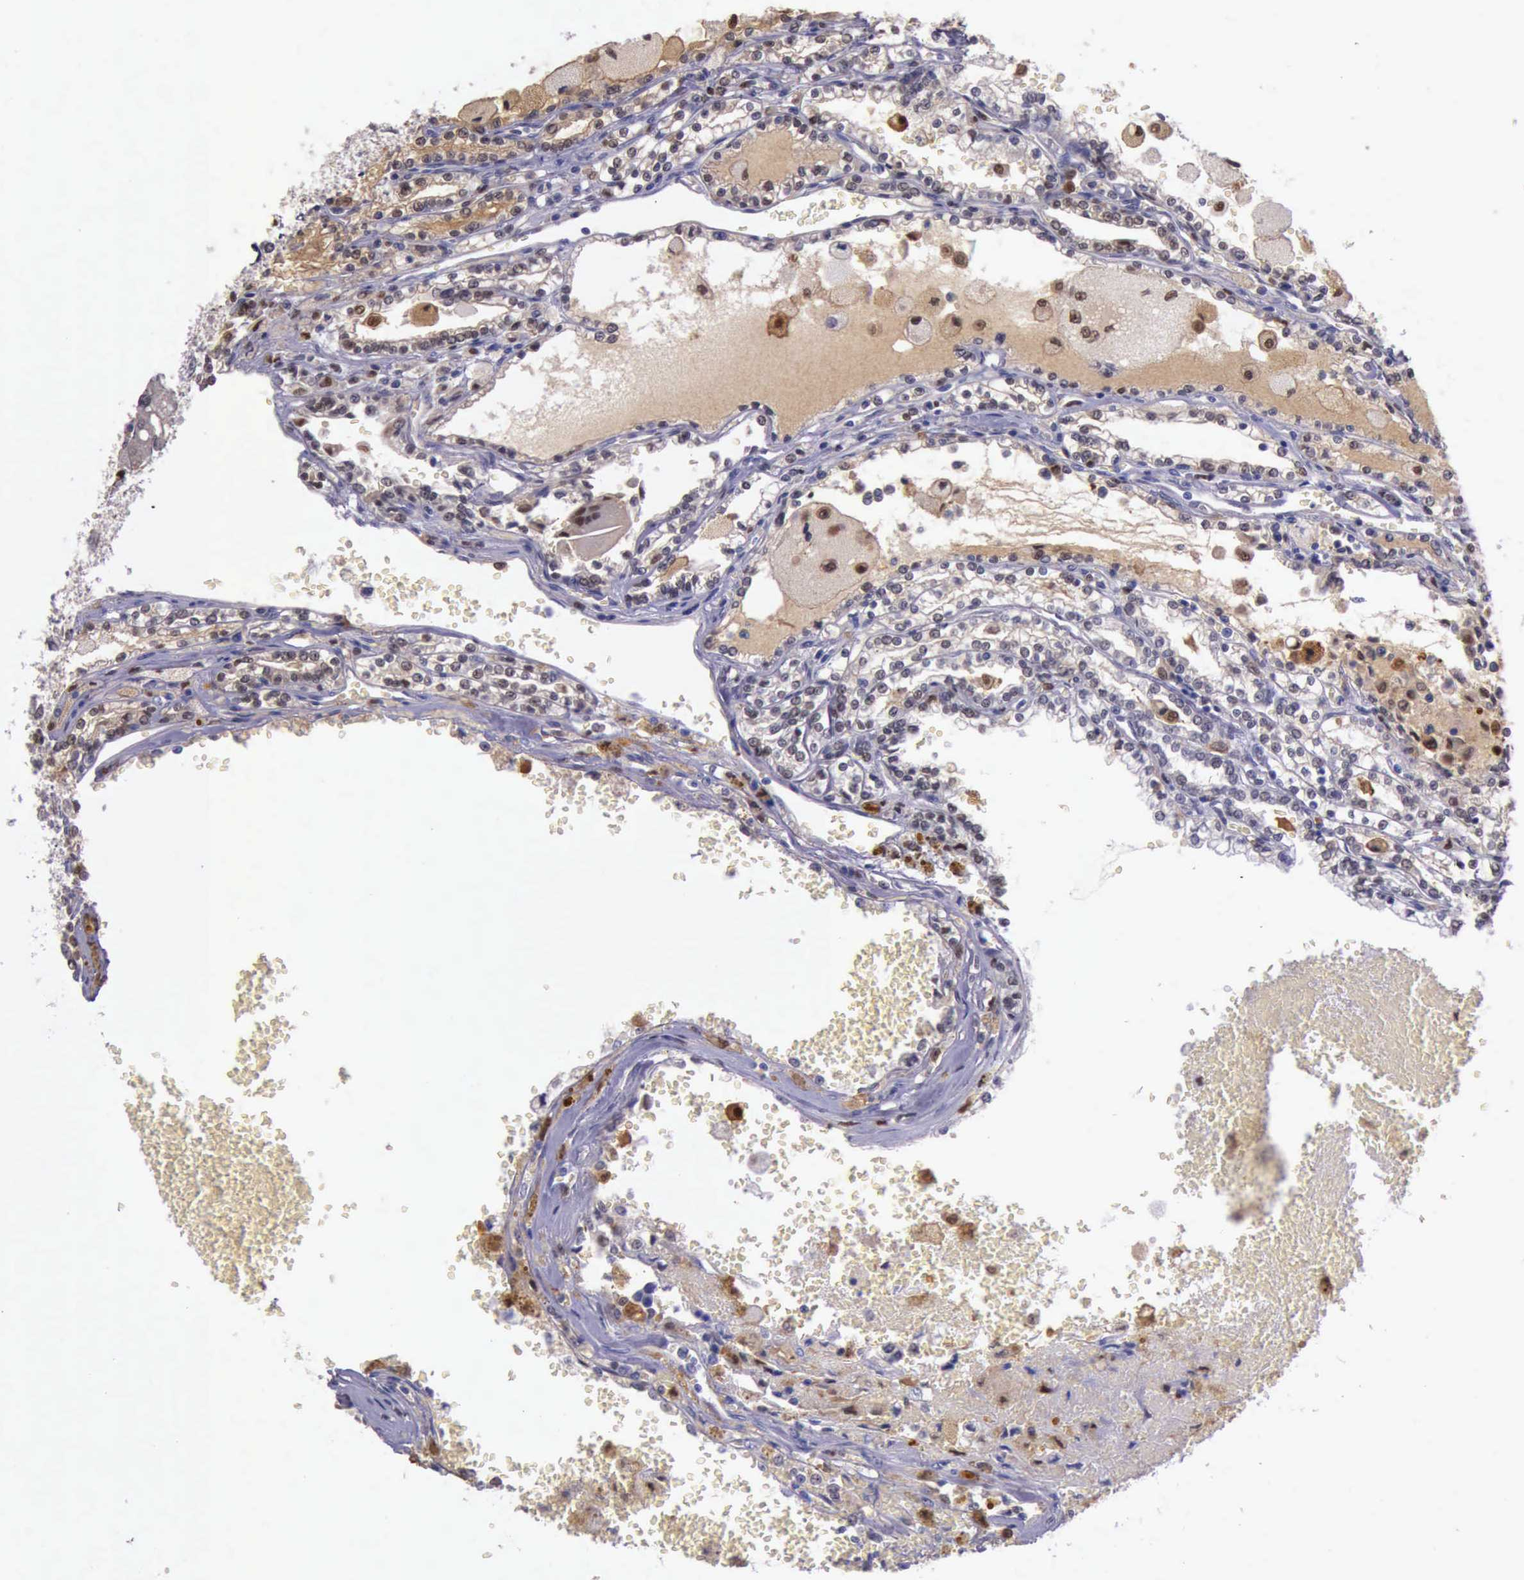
{"staining": {"intensity": "moderate", "quantity": "<25%", "location": "cytoplasmic/membranous,nuclear"}, "tissue": "renal cancer", "cell_type": "Tumor cells", "image_type": "cancer", "snomed": [{"axis": "morphology", "description": "Adenocarcinoma, NOS"}, {"axis": "topography", "description": "Kidney"}], "caption": "This is a photomicrograph of immunohistochemistry staining of renal cancer (adenocarcinoma), which shows moderate expression in the cytoplasmic/membranous and nuclear of tumor cells.", "gene": "TYMP", "patient": {"sex": "female", "age": 56}}